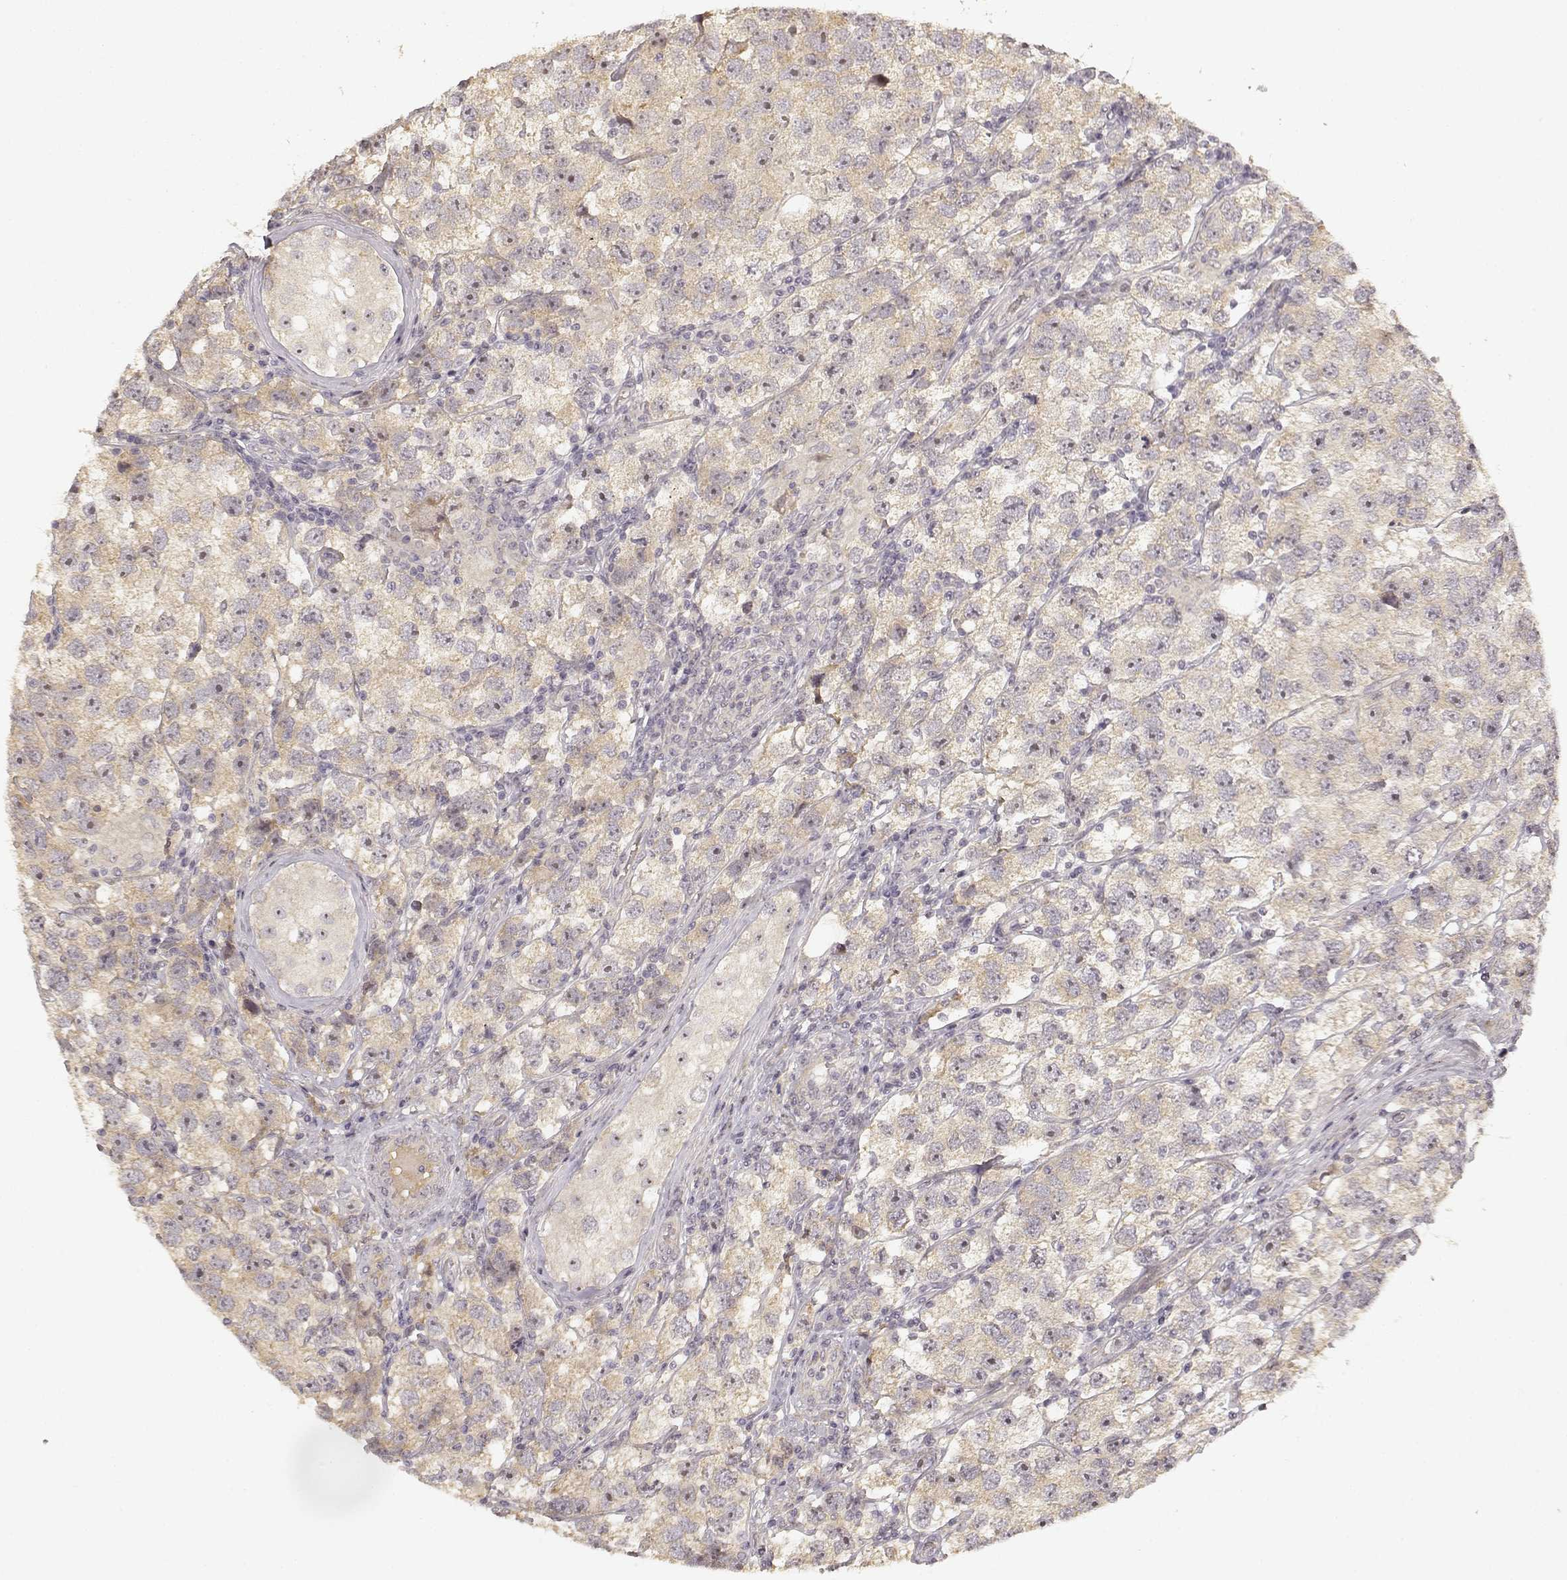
{"staining": {"intensity": "weak", "quantity": ">75%", "location": "cytoplasmic/membranous"}, "tissue": "testis cancer", "cell_type": "Tumor cells", "image_type": "cancer", "snomed": [{"axis": "morphology", "description": "Seminoma, NOS"}, {"axis": "topography", "description": "Testis"}], "caption": "Human testis cancer stained with a brown dye shows weak cytoplasmic/membranous positive staining in about >75% of tumor cells.", "gene": "MED12L", "patient": {"sex": "male", "age": 26}}